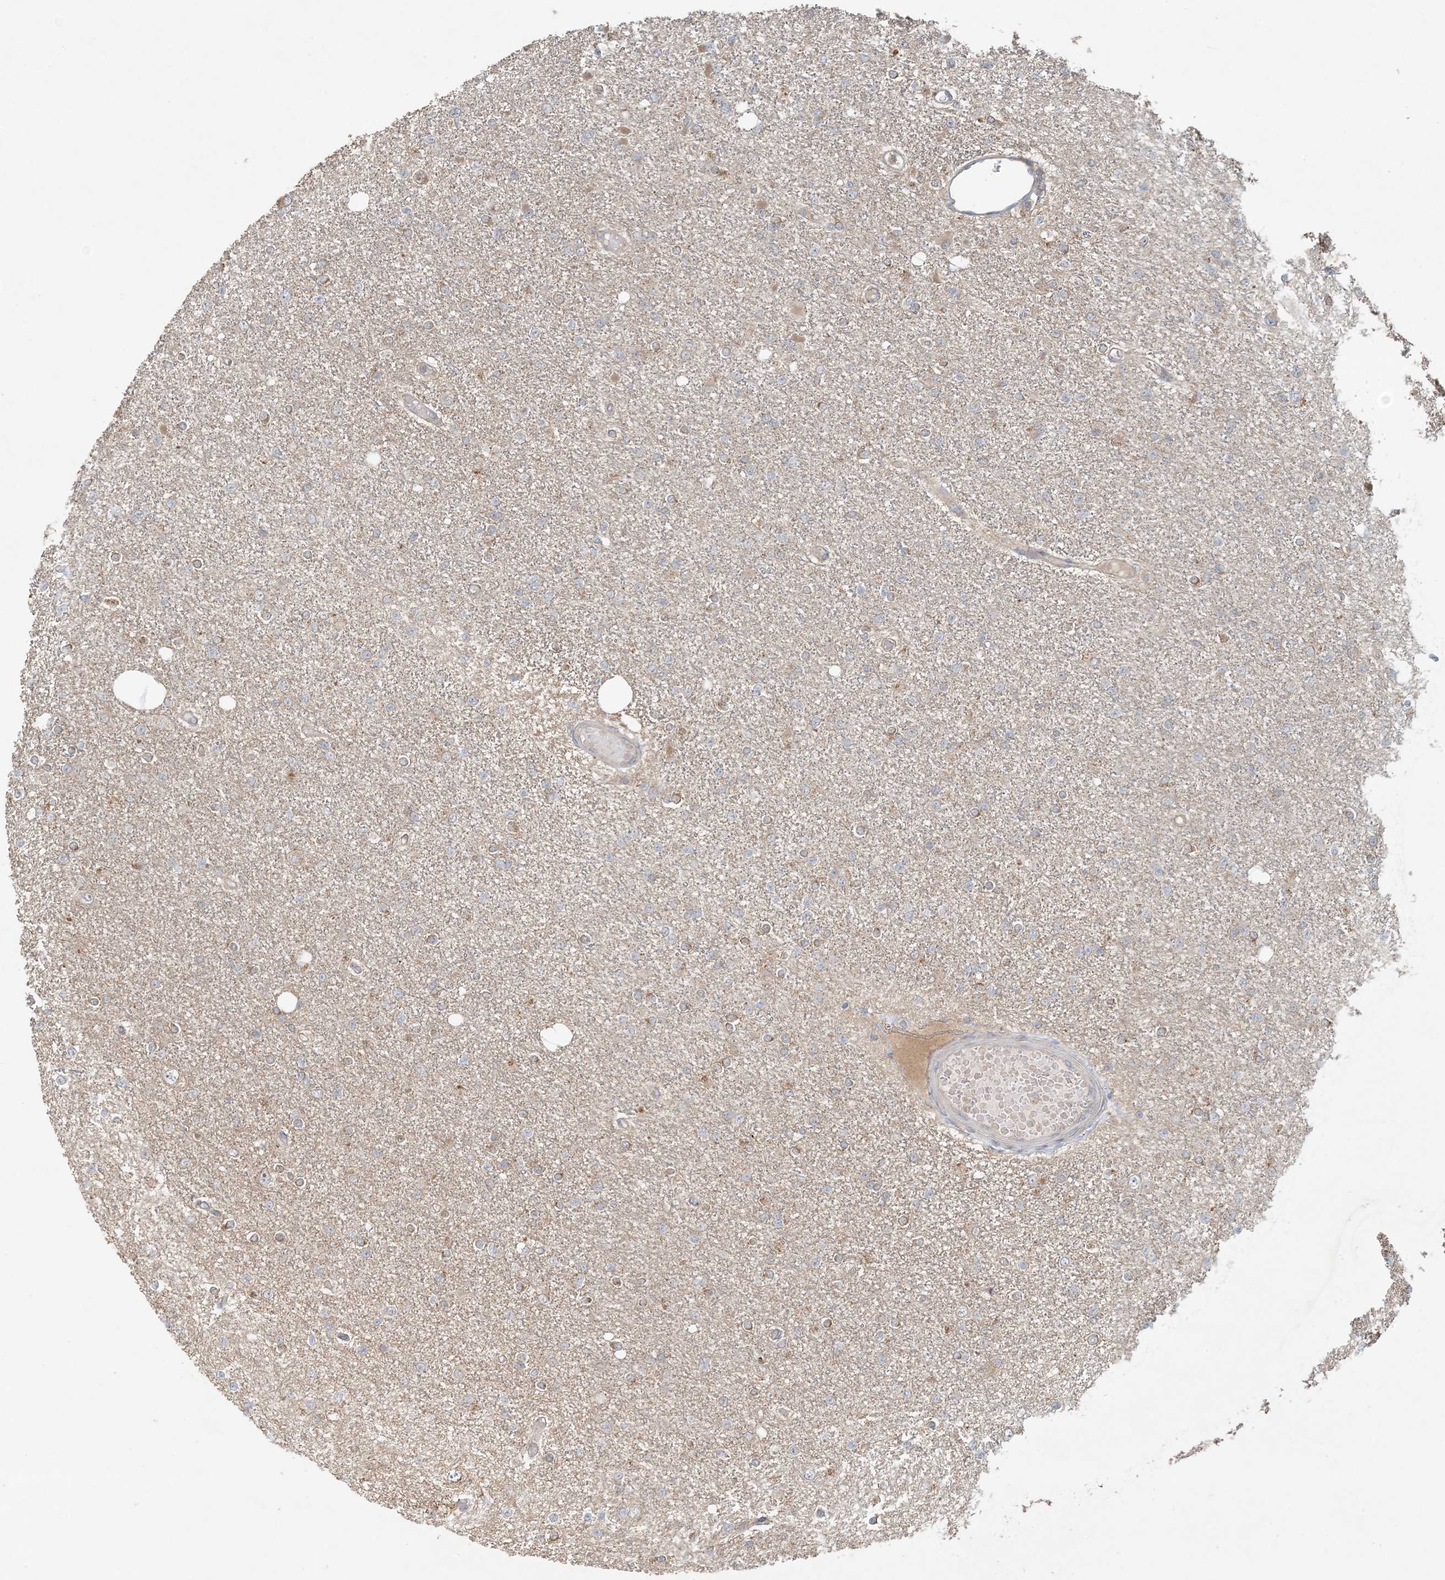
{"staining": {"intensity": "negative", "quantity": "none", "location": "none"}, "tissue": "glioma", "cell_type": "Tumor cells", "image_type": "cancer", "snomed": [{"axis": "morphology", "description": "Glioma, malignant, Low grade"}, {"axis": "topography", "description": "Brain"}], "caption": "This is a photomicrograph of immunohistochemistry (IHC) staining of glioma, which shows no expression in tumor cells.", "gene": "OBI1", "patient": {"sex": "female", "age": 22}}